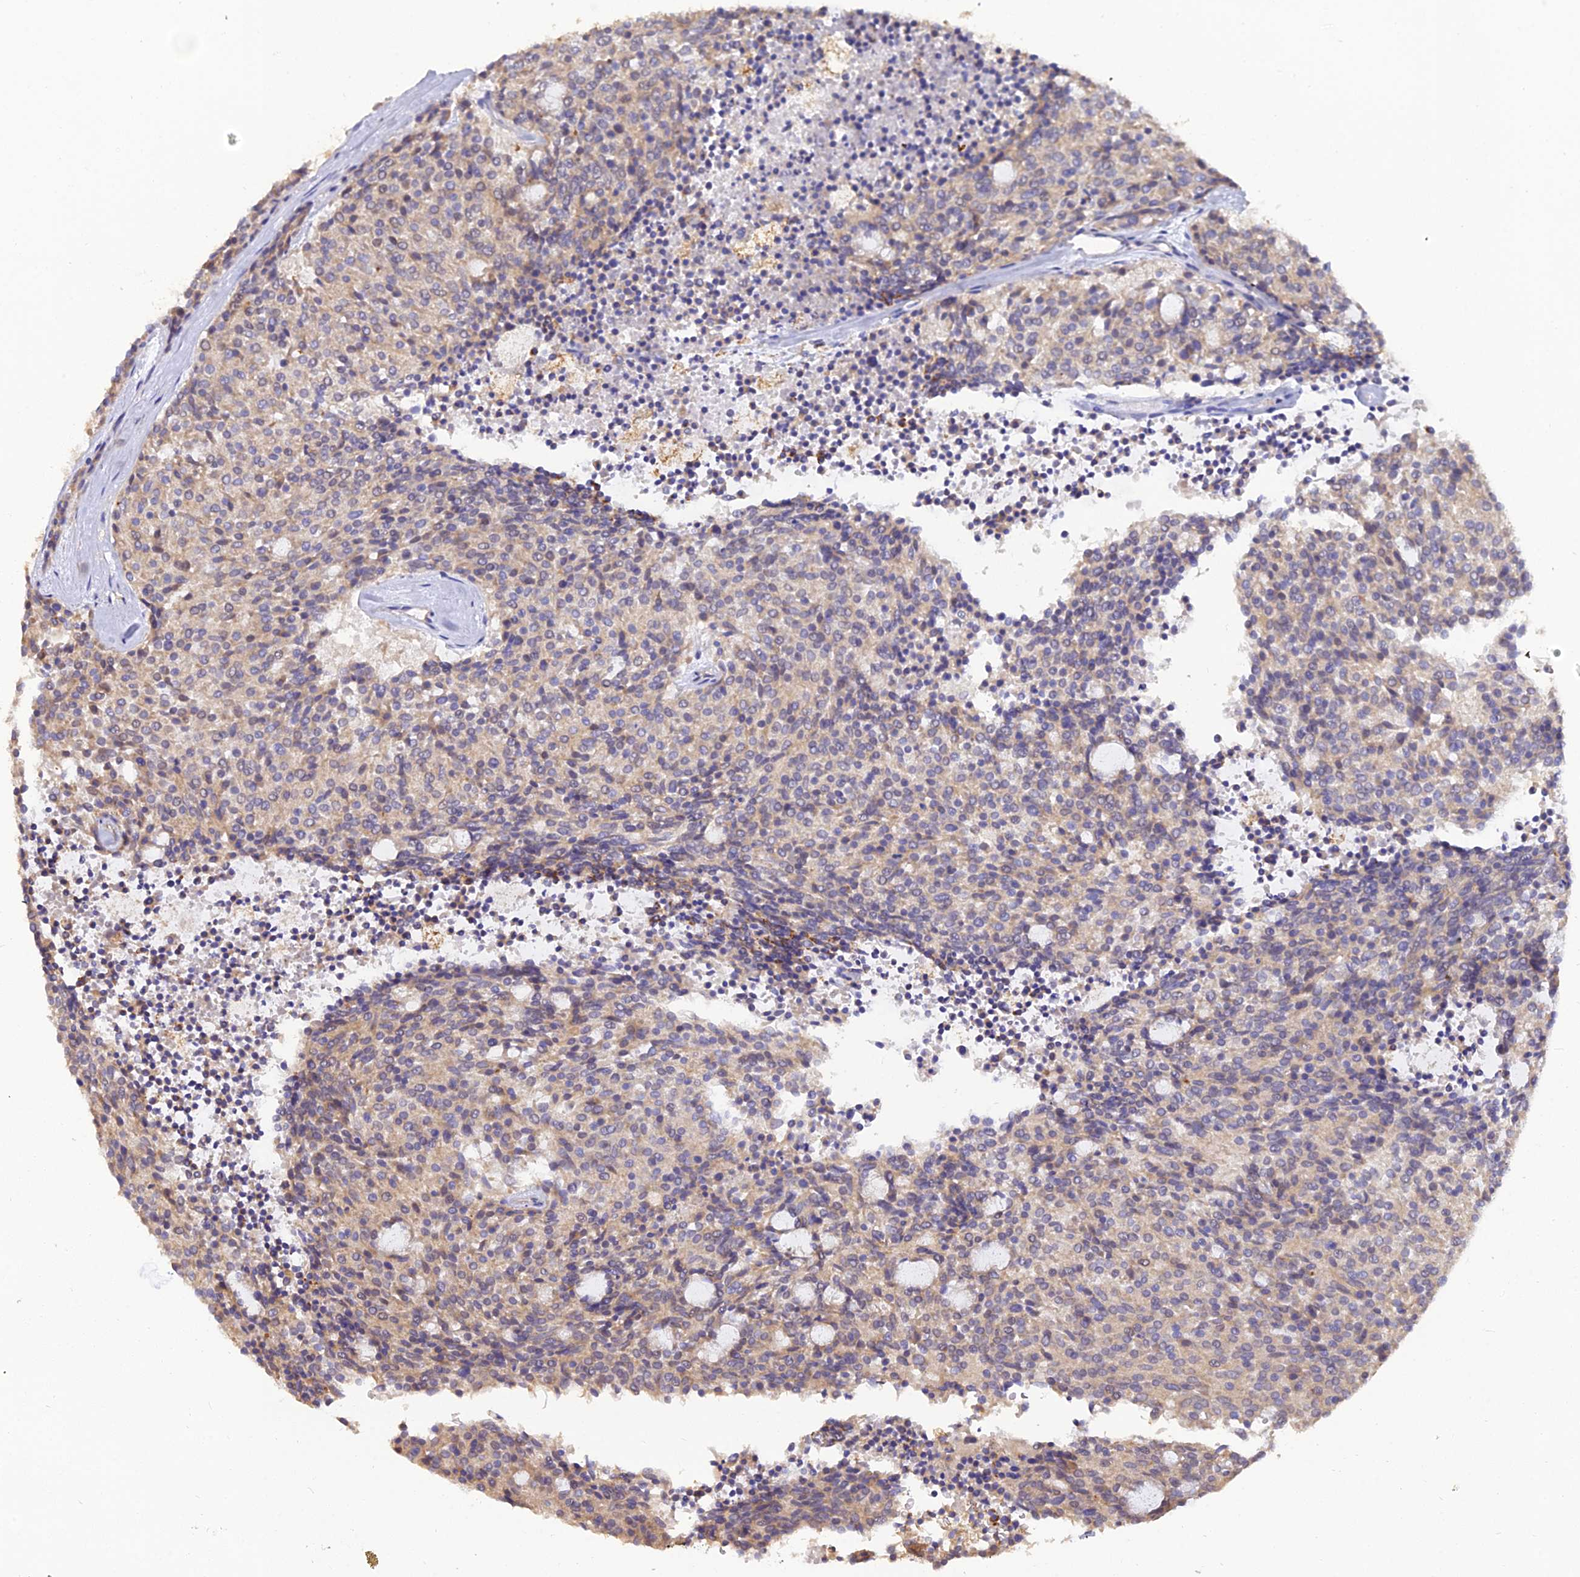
{"staining": {"intensity": "weak", "quantity": ">75%", "location": "cytoplasmic/membranous"}, "tissue": "carcinoid", "cell_type": "Tumor cells", "image_type": "cancer", "snomed": [{"axis": "morphology", "description": "Carcinoid, malignant, NOS"}, {"axis": "topography", "description": "Pancreas"}], "caption": "Immunohistochemical staining of carcinoid (malignant) exhibits low levels of weak cytoplasmic/membranous protein staining in approximately >75% of tumor cells.", "gene": "ARL8B", "patient": {"sex": "female", "age": 54}}